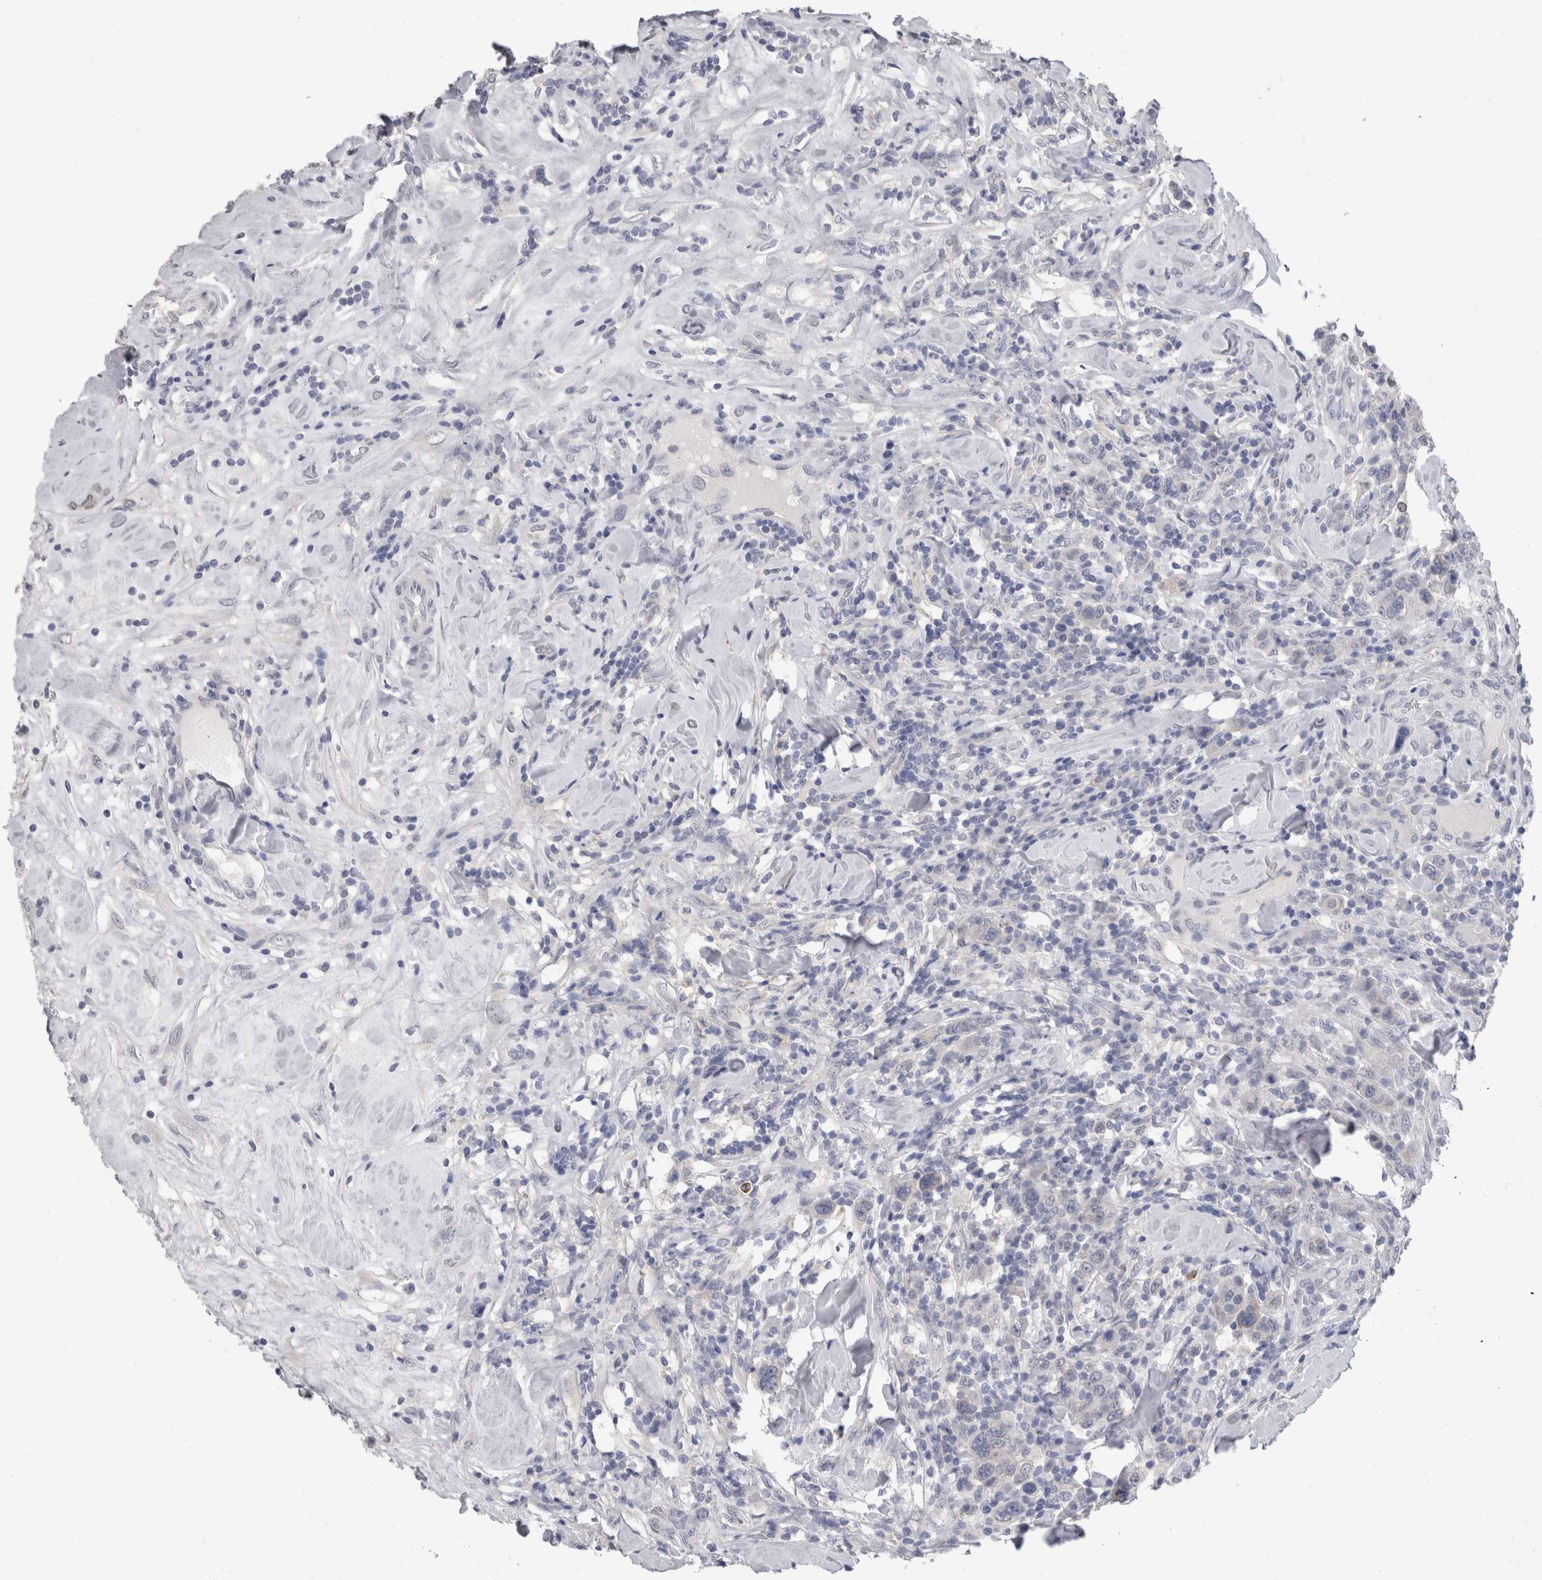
{"staining": {"intensity": "negative", "quantity": "none", "location": "none"}, "tissue": "breast cancer", "cell_type": "Tumor cells", "image_type": "cancer", "snomed": [{"axis": "morphology", "description": "Duct carcinoma"}, {"axis": "topography", "description": "Breast"}], "caption": "Human infiltrating ductal carcinoma (breast) stained for a protein using immunohistochemistry (IHC) exhibits no expression in tumor cells.", "gene": "FHOD3", "patient": {"sex": "female", "age": 37}}